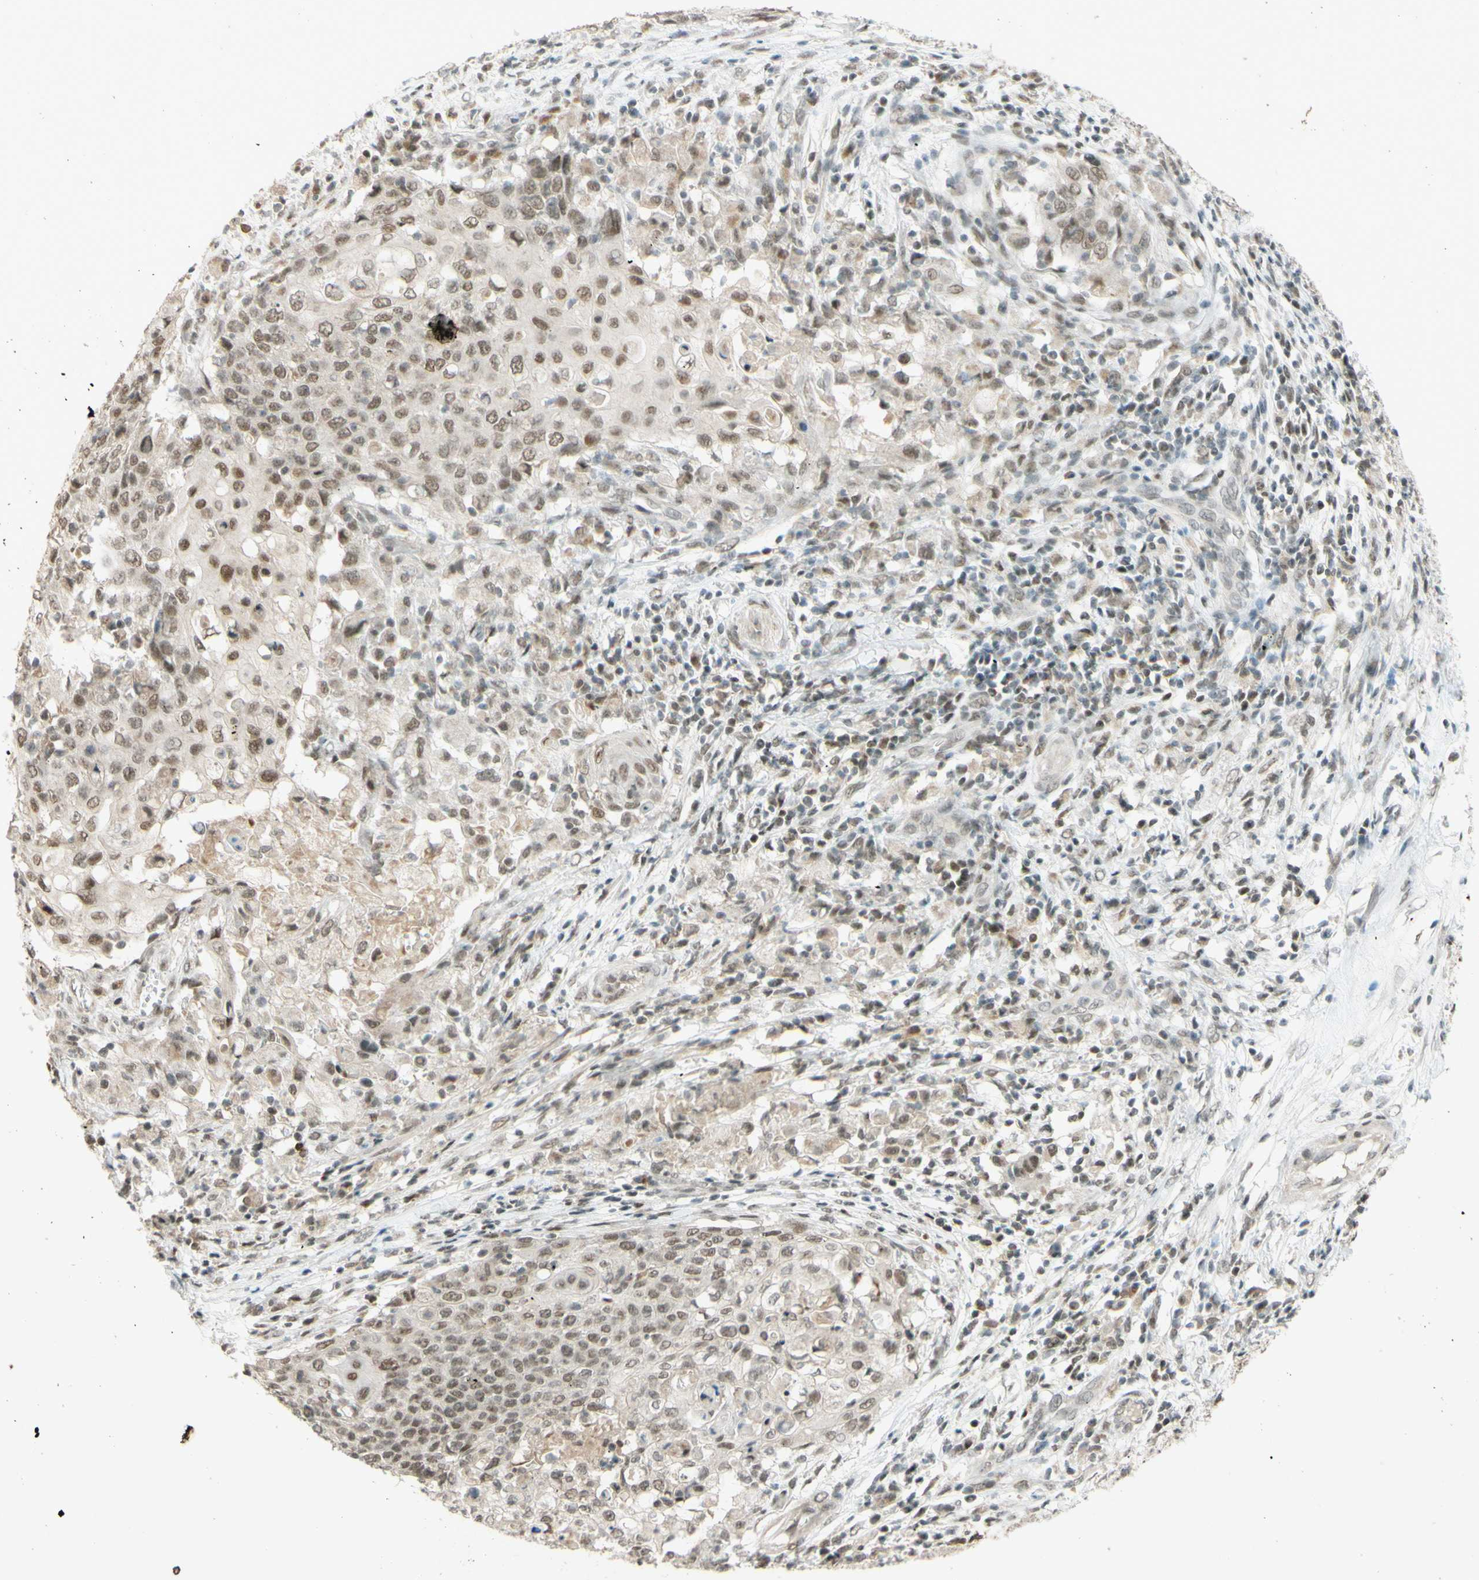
{"staining": {"intensity": "moderate", "quantity": ">75%", "location": "nuclear"}, "tissue": "cervical cancer", "cell_type": "Tumor cells", "image_type": "cancer", "snomed": [{"axis": "morphology", "description": "Squamous cell carcinoma, NOS"}, {"axis": "topography", "description": "Cervix"}], "caption": "Protein staining demonstrates moderate nuclear staining in approximately >75% of tumor cells in cervical squamous cell carcinoma.", "gene": "SMARCB1", "patient": {"sex": "female", "age": 39}}